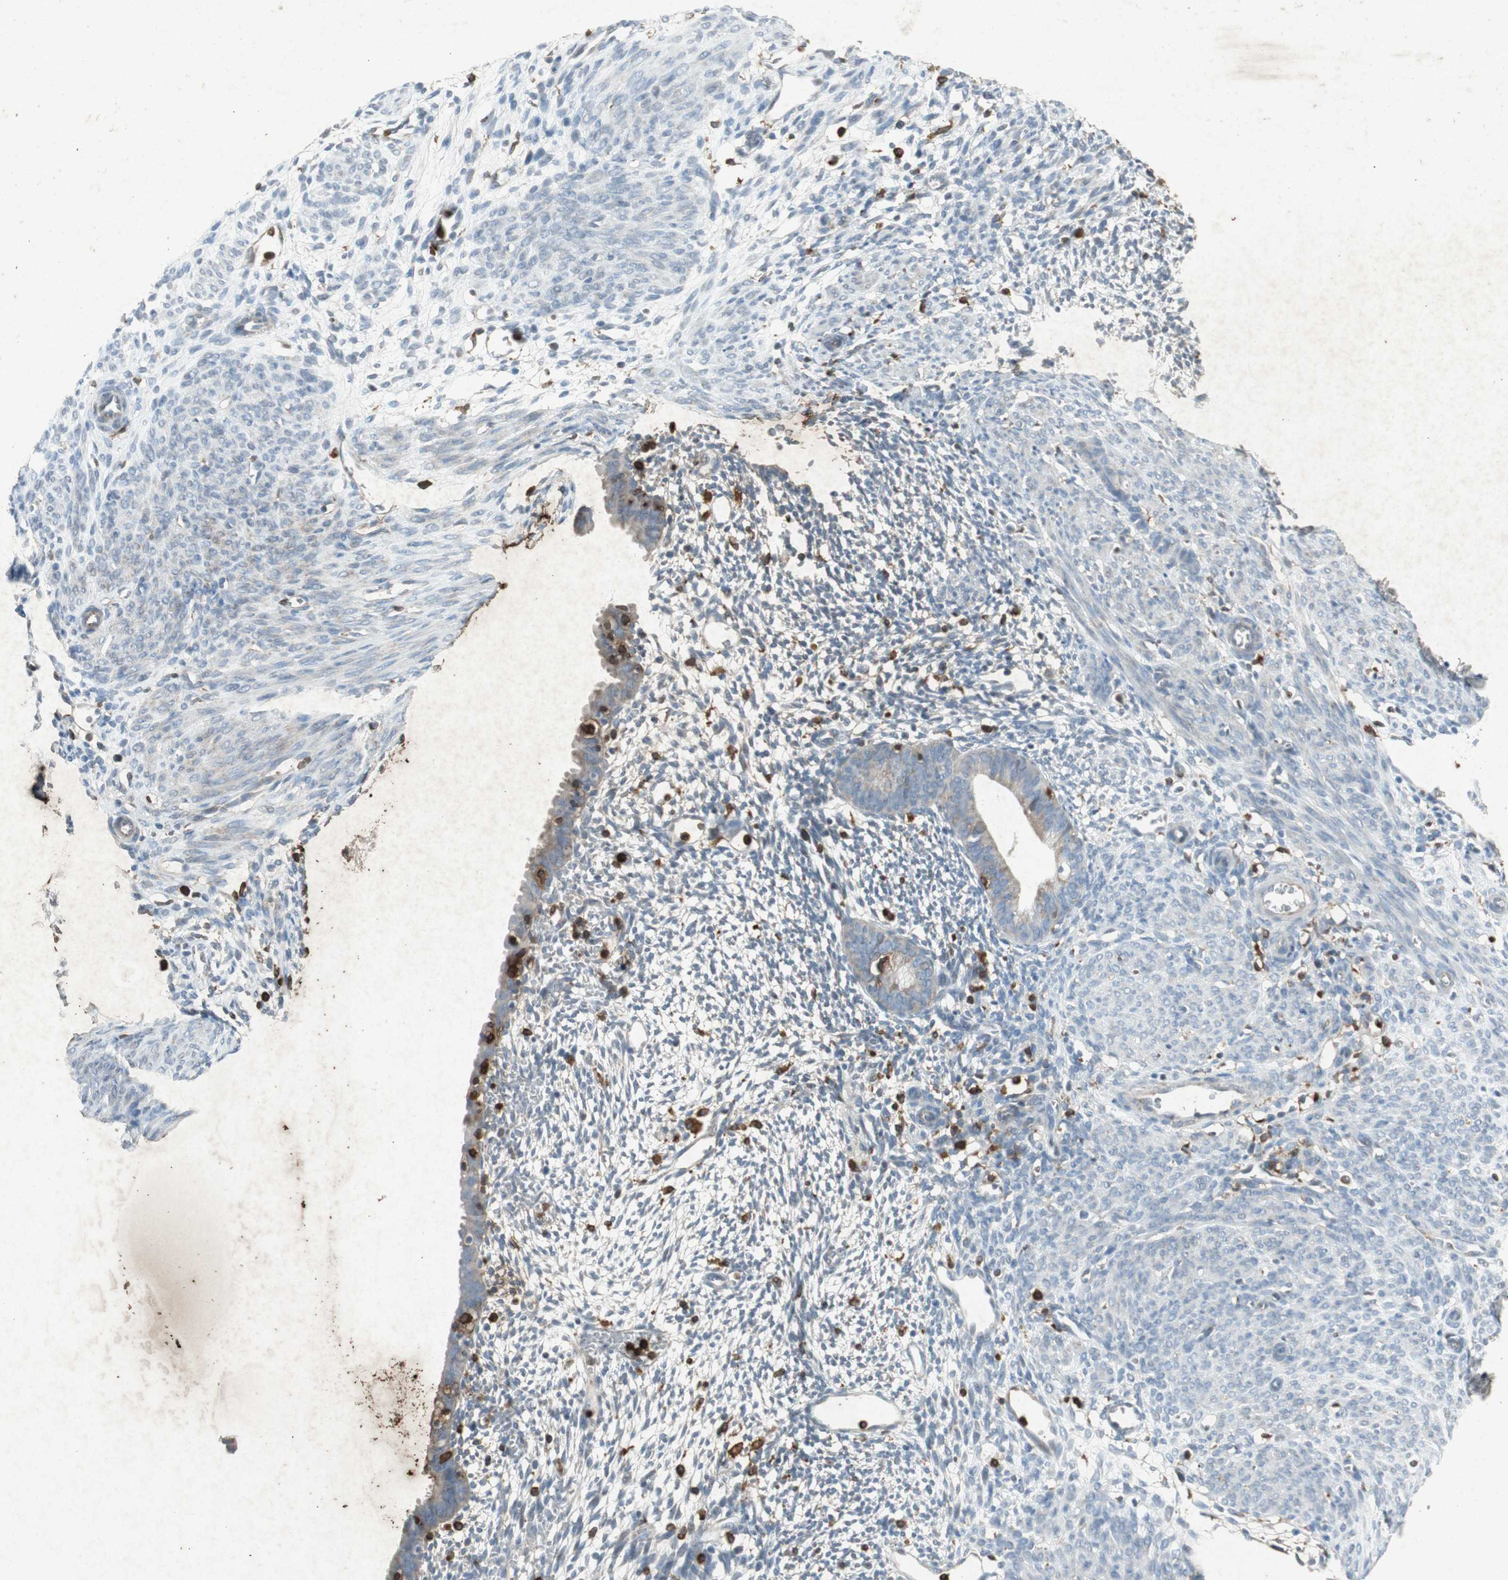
{"staining": {"intensity": "moderate", "quantity": "<25%", "location": "cytoplasmic/membranous,nuclear"}, "tissue": "endometrium", "cell_type": "Cells in endometrial stroma", "image_type": "normal", "snomed": [{"axis": "morphology", "description": "Normal tissue, NOS"}, {"axis": "morphology", "description": "Atrophy, NOS"}, {"axis": "topography", "description": "Uterus"}, {"axis": "topography", "description": "Endometrium"}], "caption": "IHC (DAB (3,3'-diaminobenzidine)) staining of benign human endometrium displays moderate cytoplasmic/membranous,nuclear protein staining in about <25% of cells in endometrial stroma.", "gene": "TYROBP", "patient": {"sex": "female", "age": 68}}